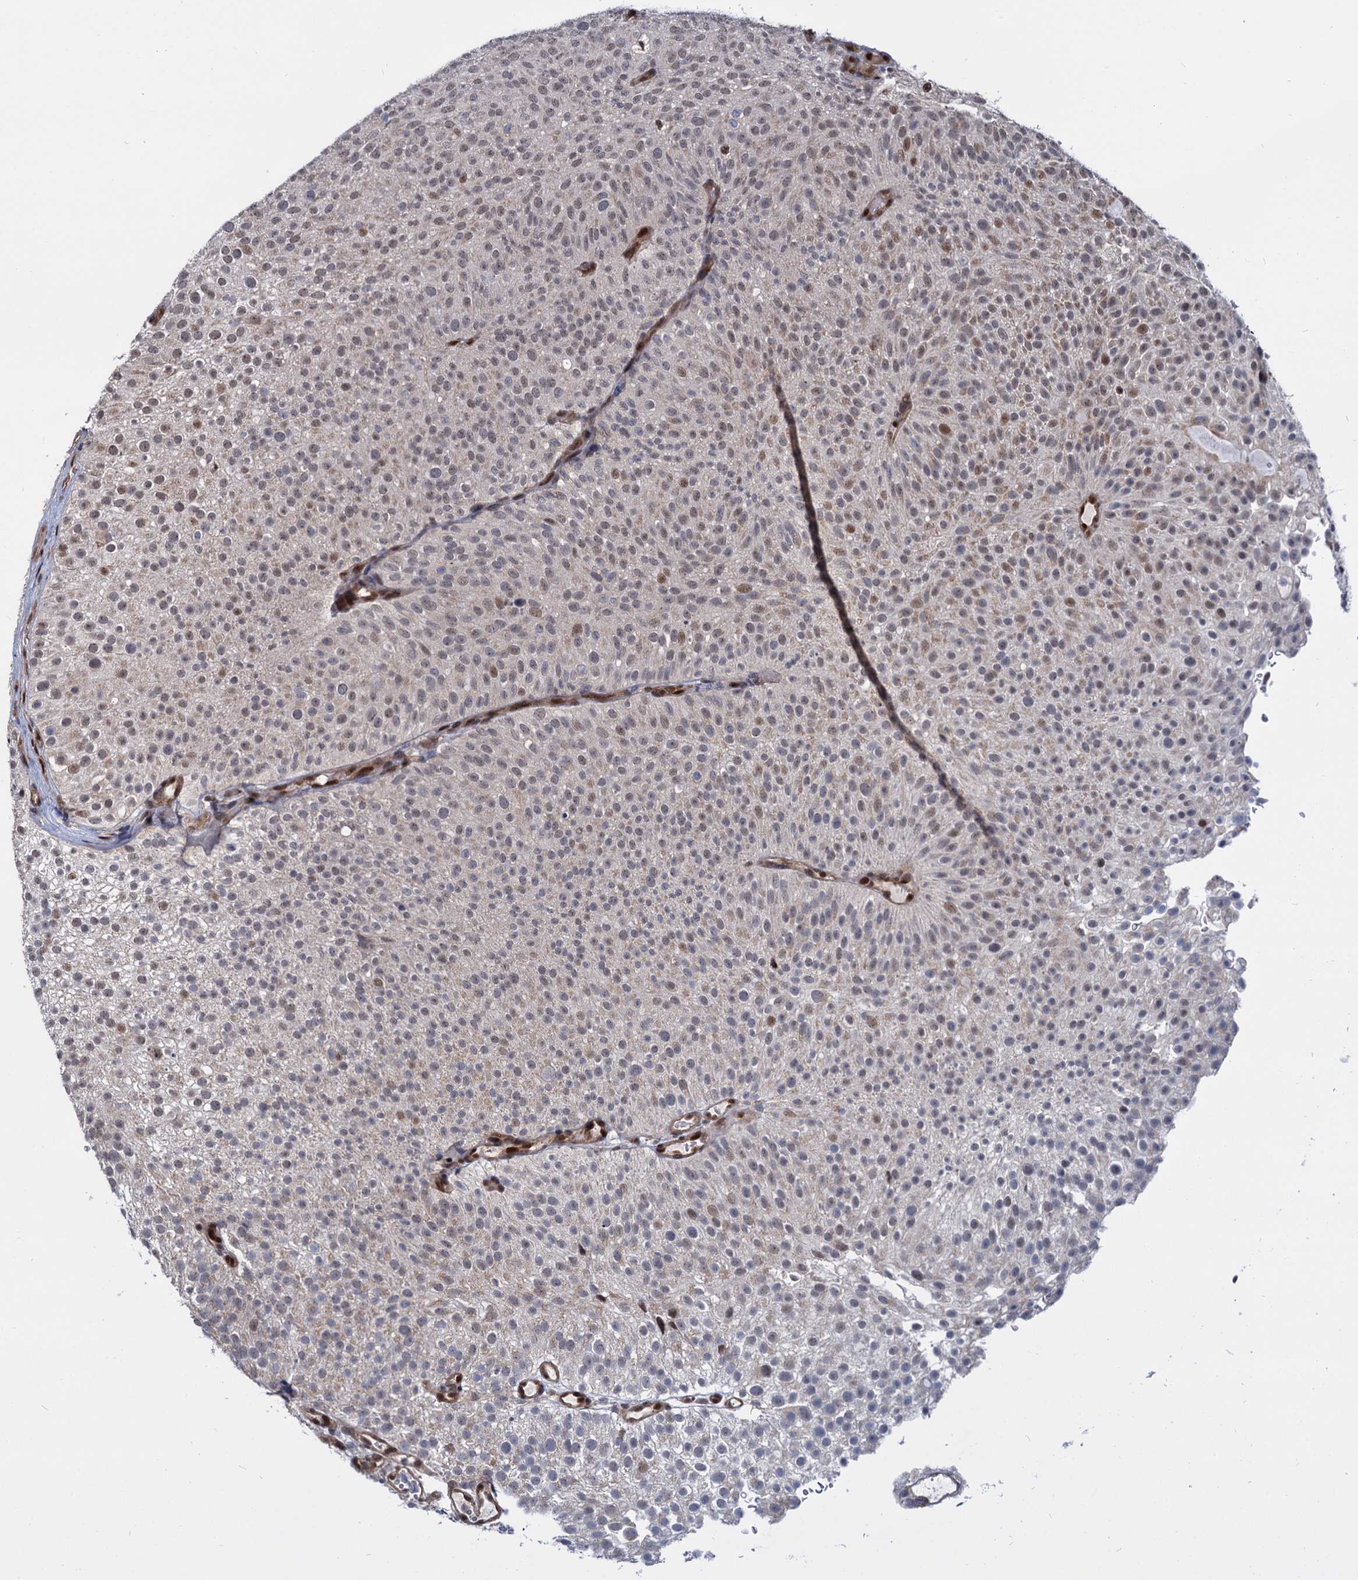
{"staining": {"intensity": "moderate", "quantity": ">75%", "location": "nuclear"}, "tissue": "urothelial cancer", "cell_type": "Tumor cells", "image_type": "cancer", "snomed": [{"axis": "morphology", "description": "Urothelial carcinoma, Low grade"}, {"axis": "topography", "description": "Urinary bladder"}], "caption": "Urothelial cancer tissue reveals moderate nuclear positivity in approximately >75% of tumor cells", "gene": "UBLCP1", "patient": {"sex": "male", "age": 78}}